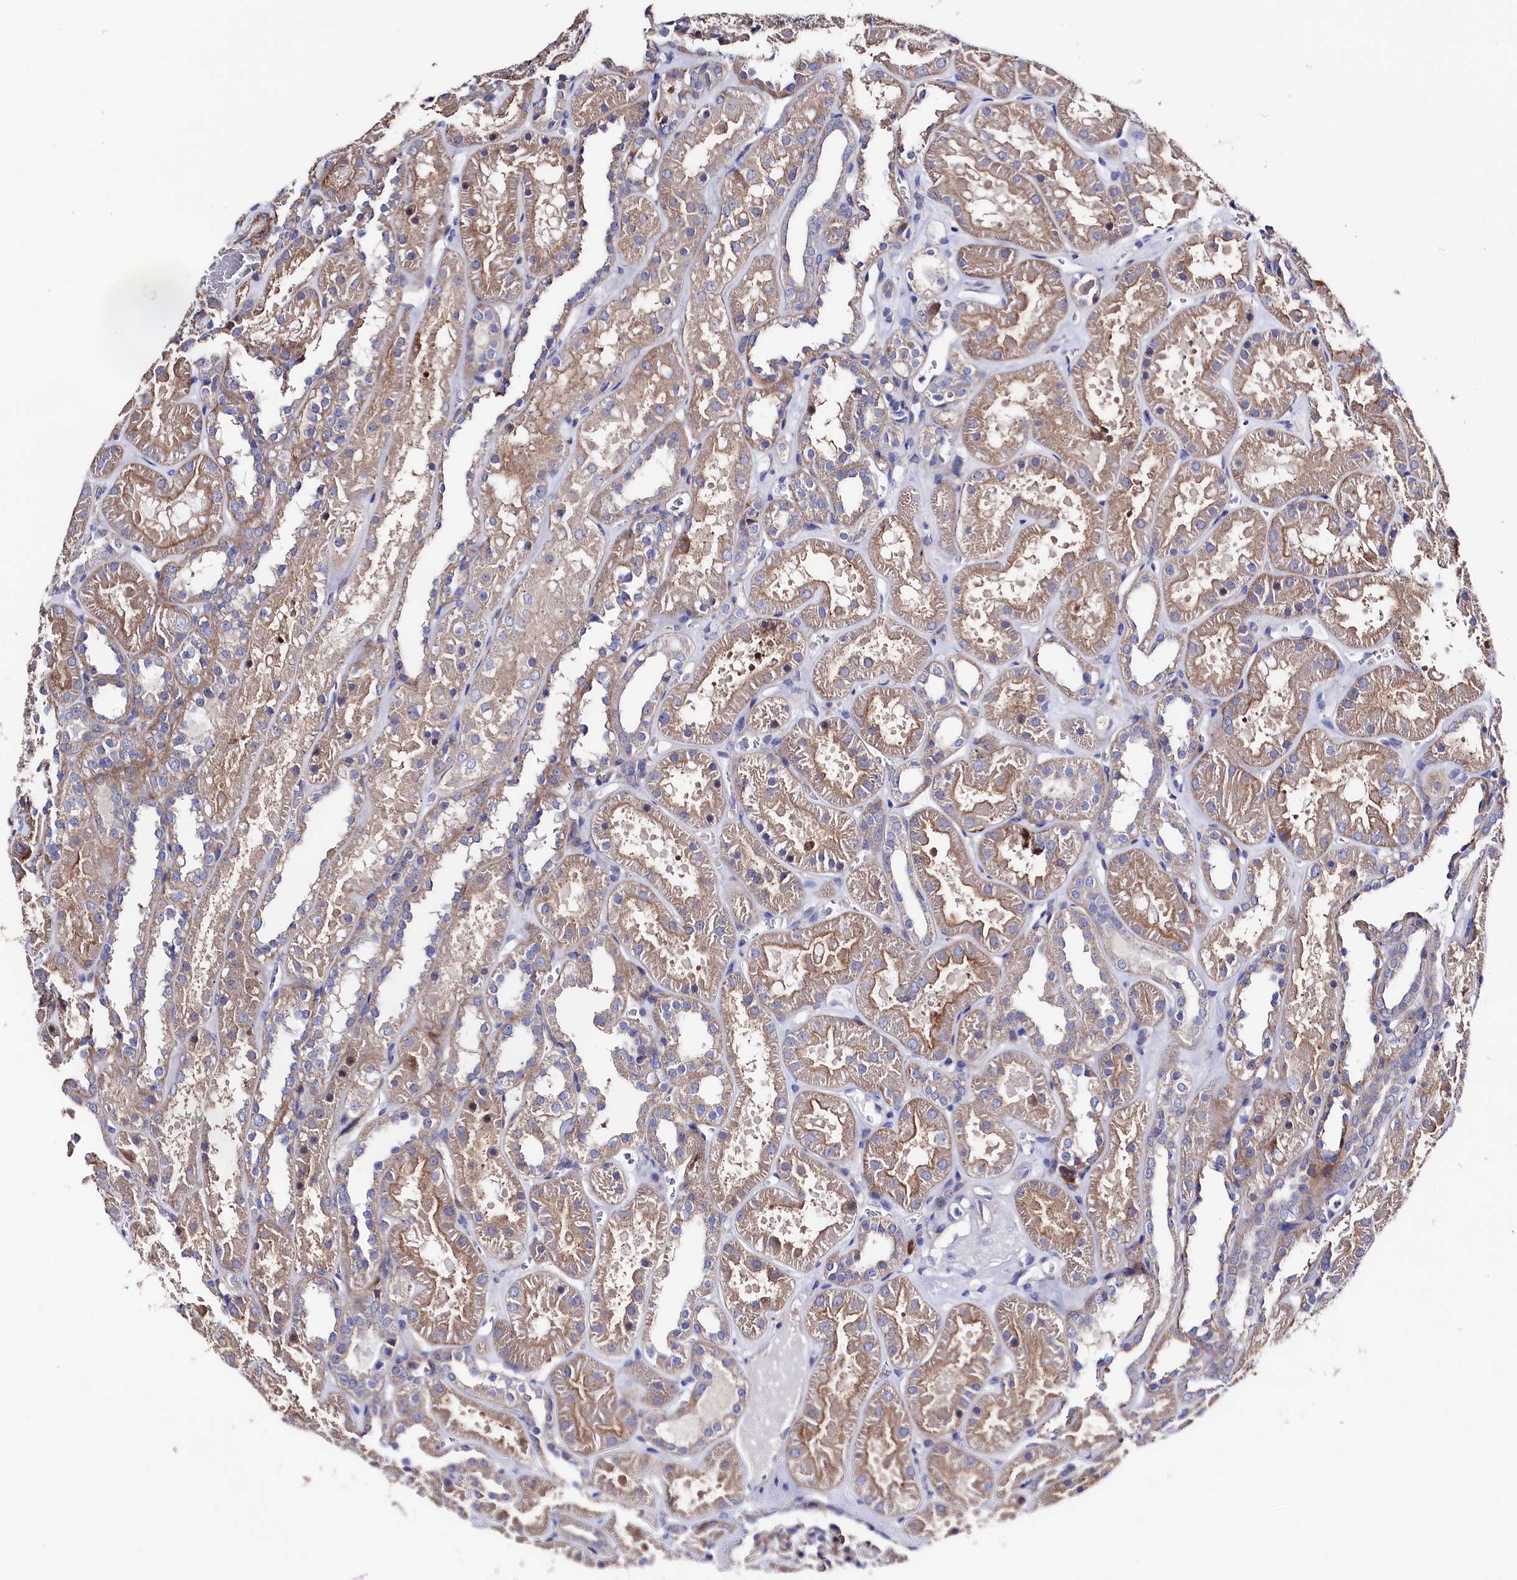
{"staining": {"intensity": "moderate", "quantity": "<25%", "location": "cytoplasmic/membranous"}, "tissue": "kidney", "cell_type": "Cells in glomeruli", "image_type": "normal", "snomed": [{"axis": "morphology", "description": "Normal tissue, NOS"}, {"axis": "topography", "description": "Kidney"}], "caption": "Immunohistochemical staining of benign human kidney demonstrates low levels of moderate cytoplasmic/membranous expression in approximately <25% of cells in glomeruli.", "gene": "WNT8A", "patient": {"sex": "female", "age": 41}}